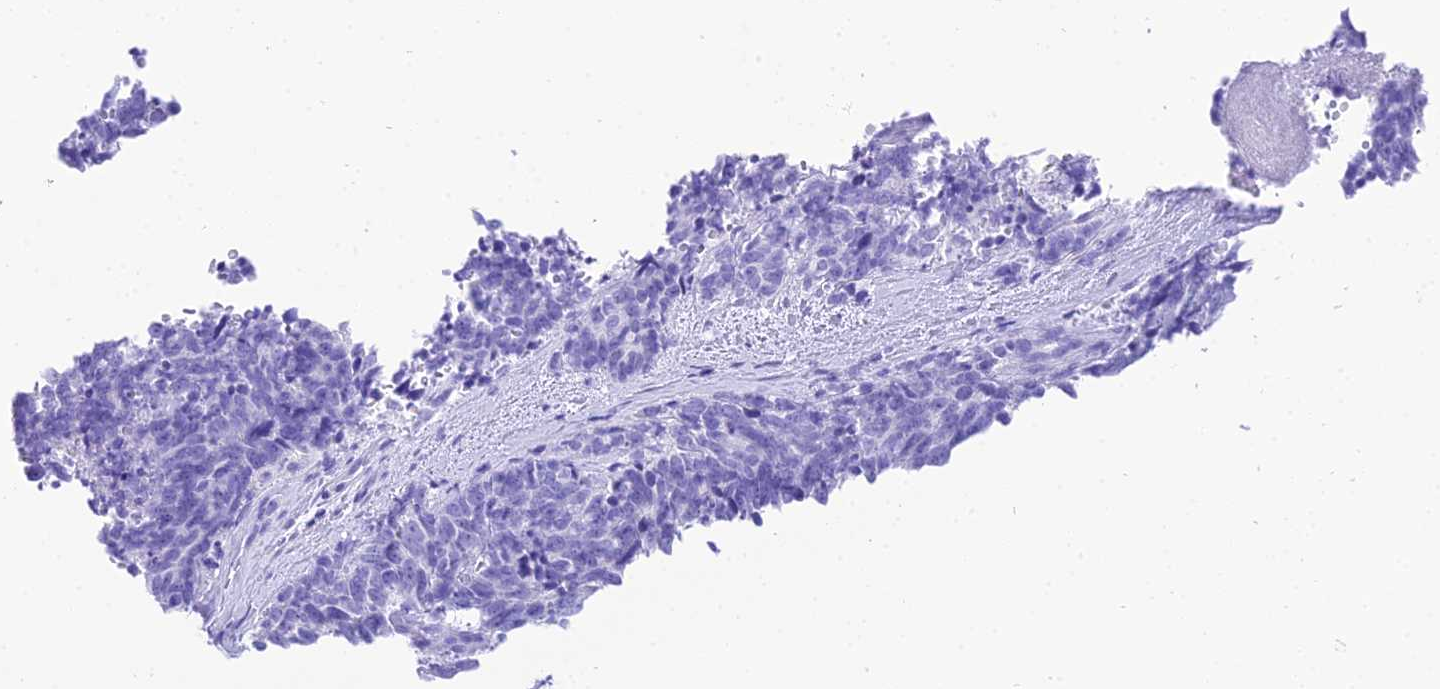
{"staining": {"intensity": "negative", "quantity": "none", "location": "none"}, "tissue": "cervical cancer", "cell_type": "Tumor cells", "image_type": "cancer", "snomed": [{"axis": "morphology", "description": "Squamous cell carcinoma, NOS"}, {"axis": "topography", "description": "Cervix"}], "caption": "Cervical squamous cell carcinoma stained for a protein using immunohistochemistry (IHC) exhibits no expression tumor cells.", "gene": "TRMT44", "patient": {"sex": "female", "age": 29}}